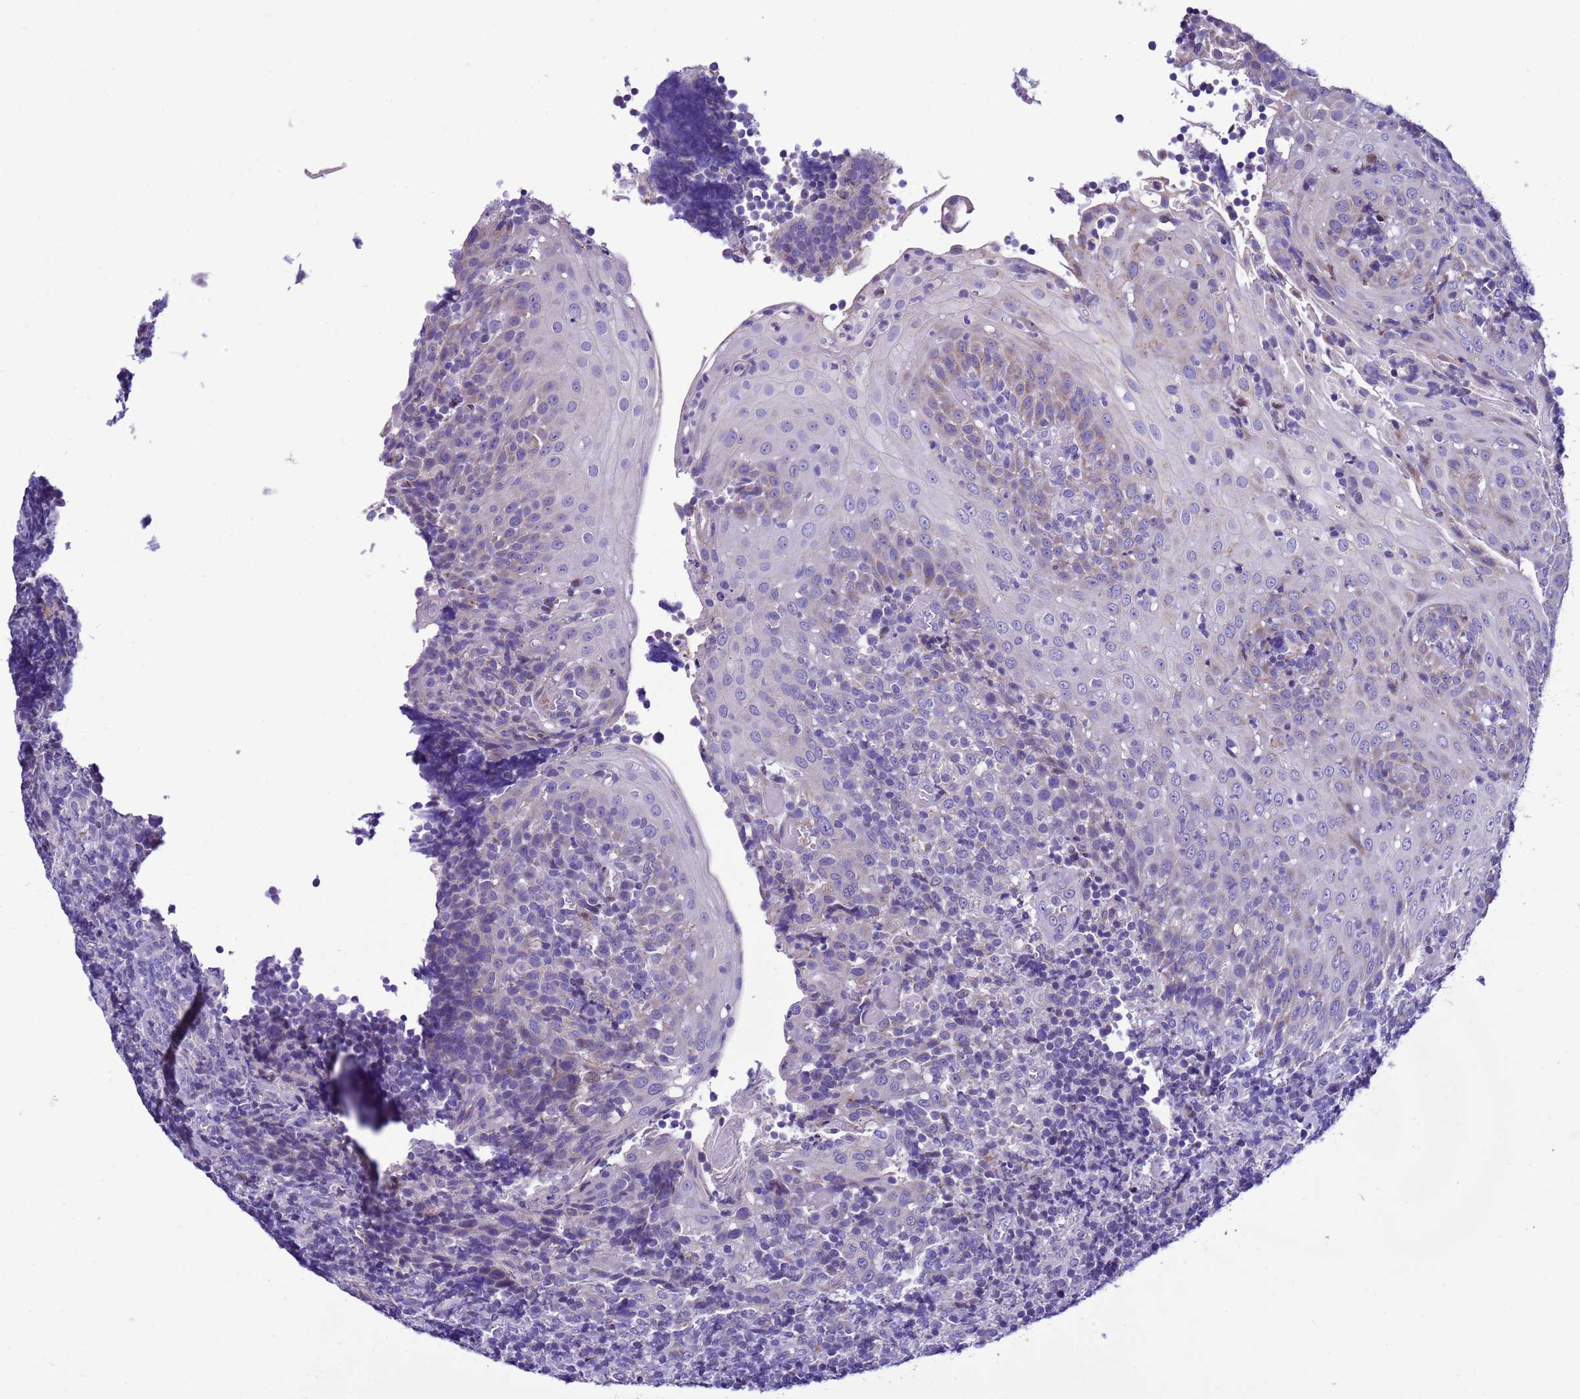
{"staining": {"intensity": "weak", "quantity": "<25%", "location": "cytoplasmic/membranous"}, "tissue": "tonsil", "cell_type": "Germinal center cells", "image_type": "normal", "snomed": [{"axis": "morphology", "description": "Normal tissue, NOS"}, {"axis": "topography", "description": "Tonsil"}], "caption": "The image demonstrates no staining of germinal center cells in normal tonsil.", "gene": "CCDC191", "patient": {"sex": "female", "age": 19}}